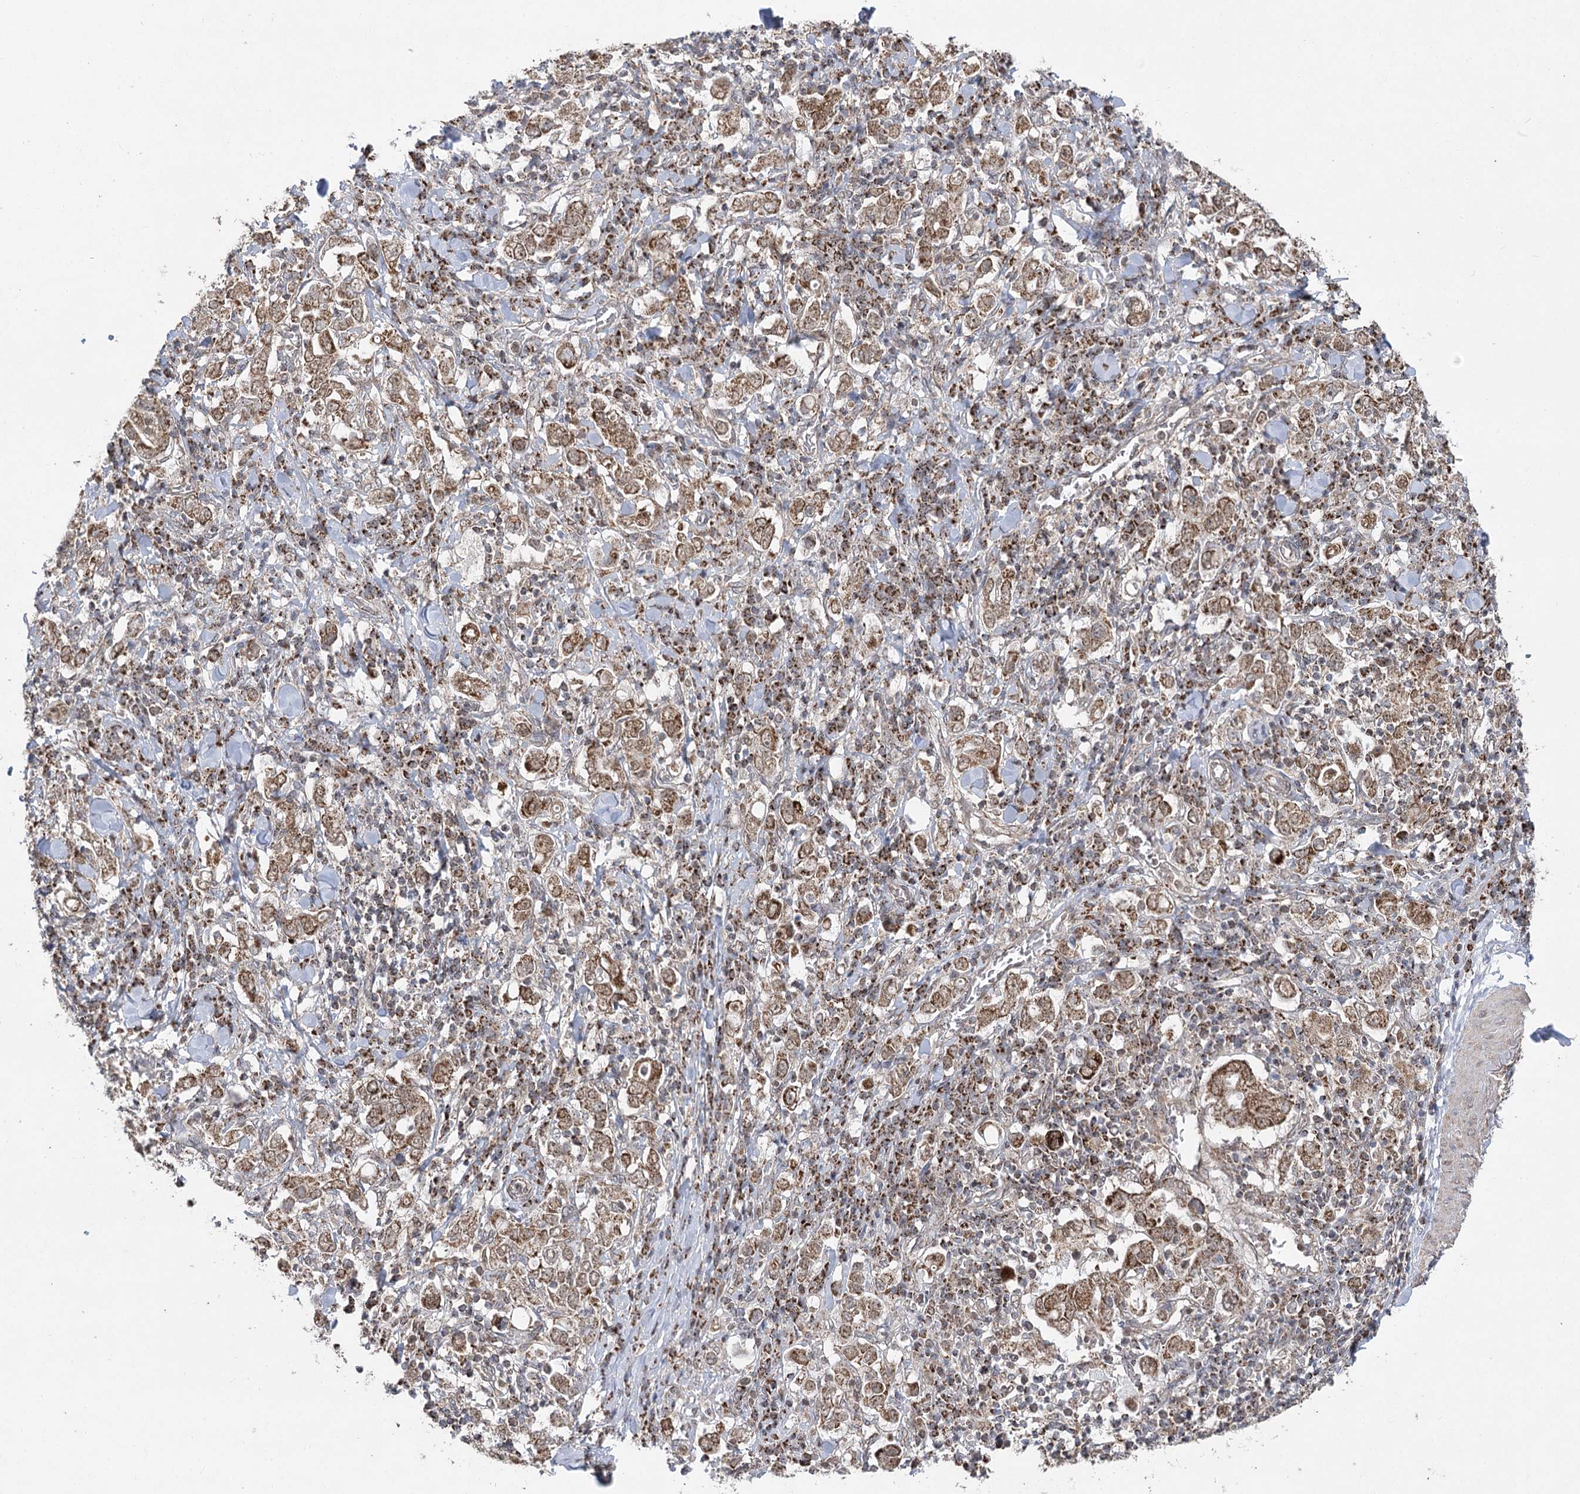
{"staining": {"intensity": "moderate", "quantity": ">75%", "location": "cytoplasmic/membranous"}, "tissue": "stomach cancer", "cell_type": "Tumor cells", "image_type": "cancer", "snomed": [{"axis": "morphology", "description": "Adenocarcinoma, NOS"}, {"axis": "topography", "description": "Stomach, upper"}], "caption": "Immunohistochemical staining of human stomach cancer exhibits medium levels of moderate cytoplasmic/membranous protein staining in approximately >75% of tumor cells.", "gene": "SLC4A1AP", "patient": {"sex": "male", "age": 62}}